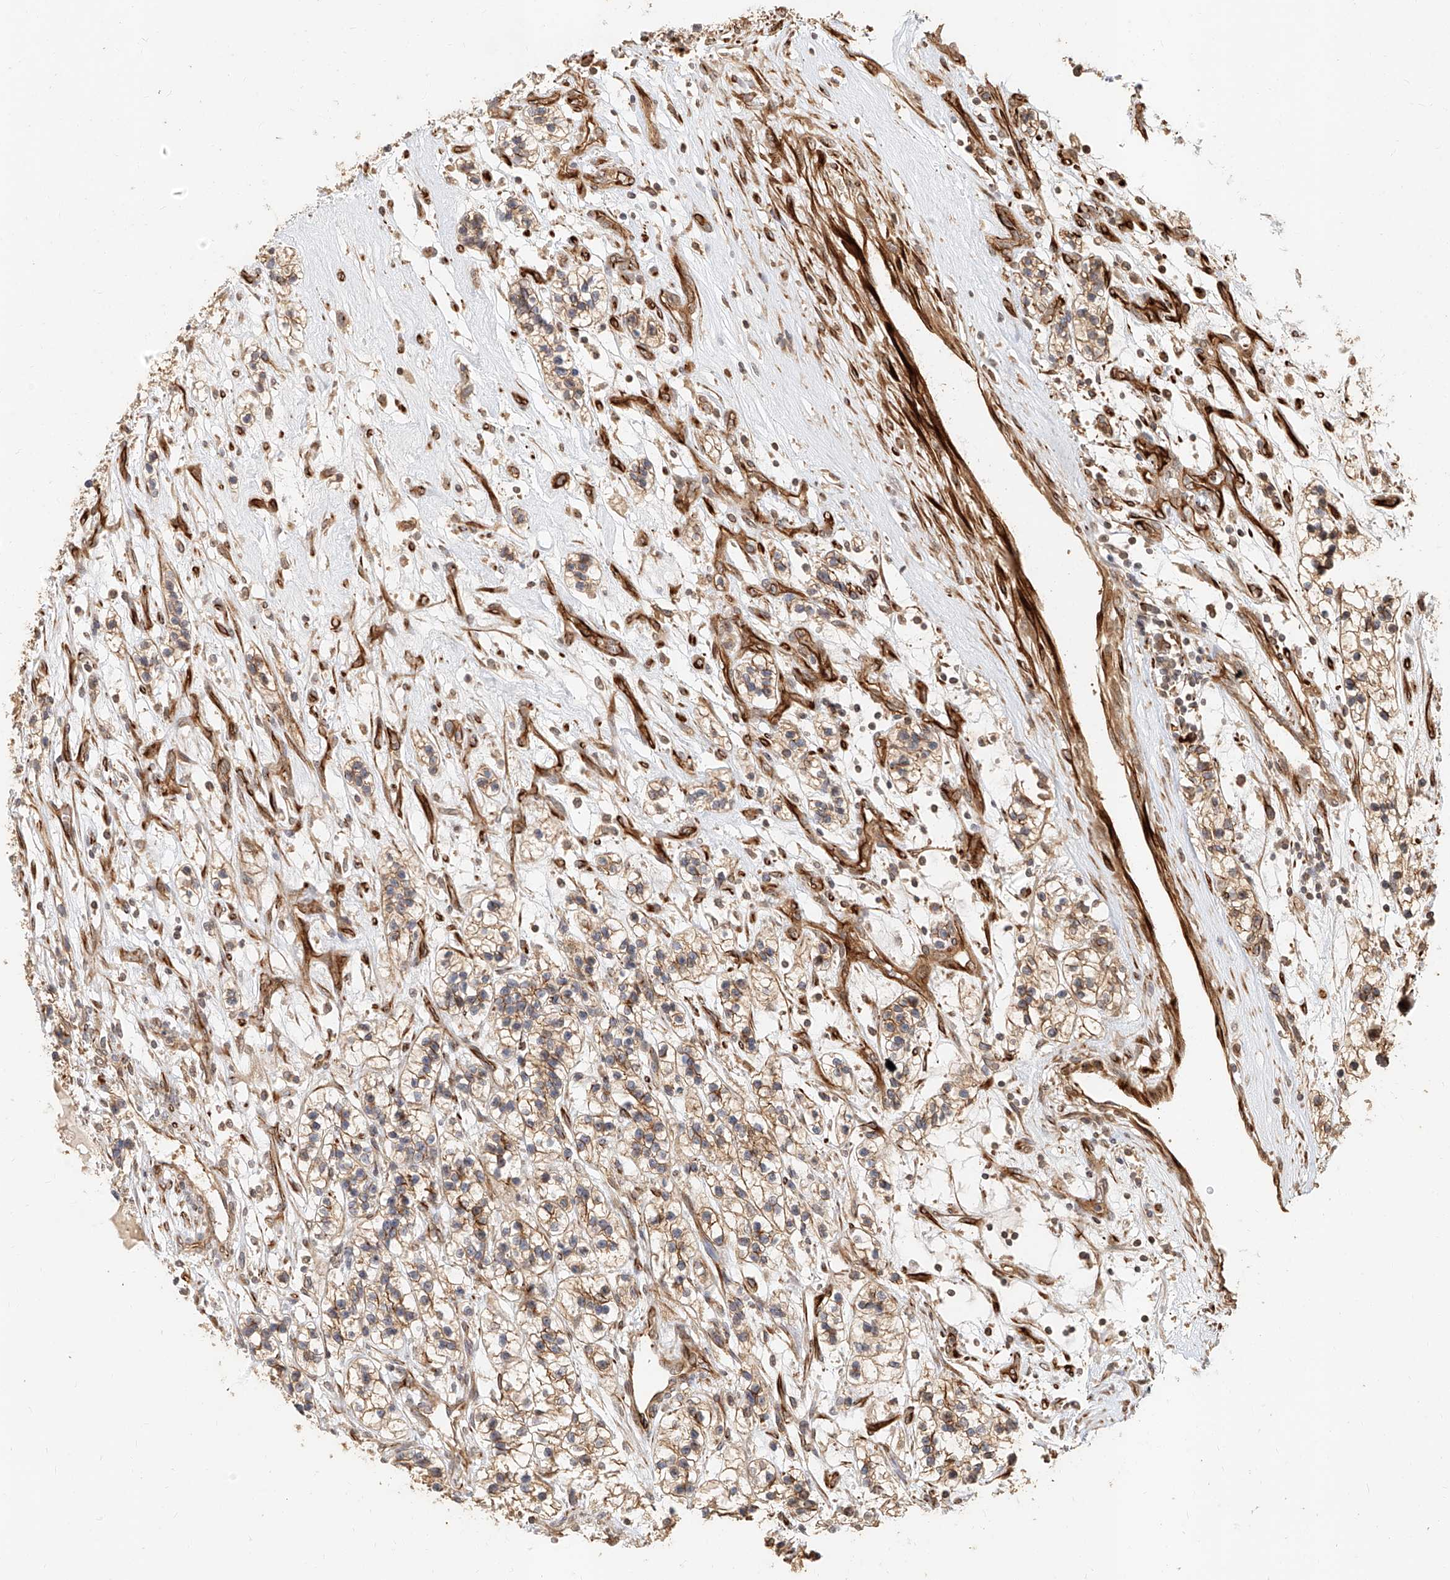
{"staining": {"intensity": "weak", "quantity": ">75%", "location": "cytoplasmic/membranous"}, "tissue": "renal cancer", "cell_type": "Tumor cells", "image_type": "cancer", "snomed": [{"axis": "morphology", "description": "Adenocarcinoma, NOS"}, {"axis": "topography", "description": "Kidney"}], "caption": "Protein staining of adenocarcinoma (renal) tissue exhibits weak cytoplasmic/membranous expression in about >75% of tumor cells.", "gene": "NAP1L1", "patient": {"sex": "female", "age": 57}}